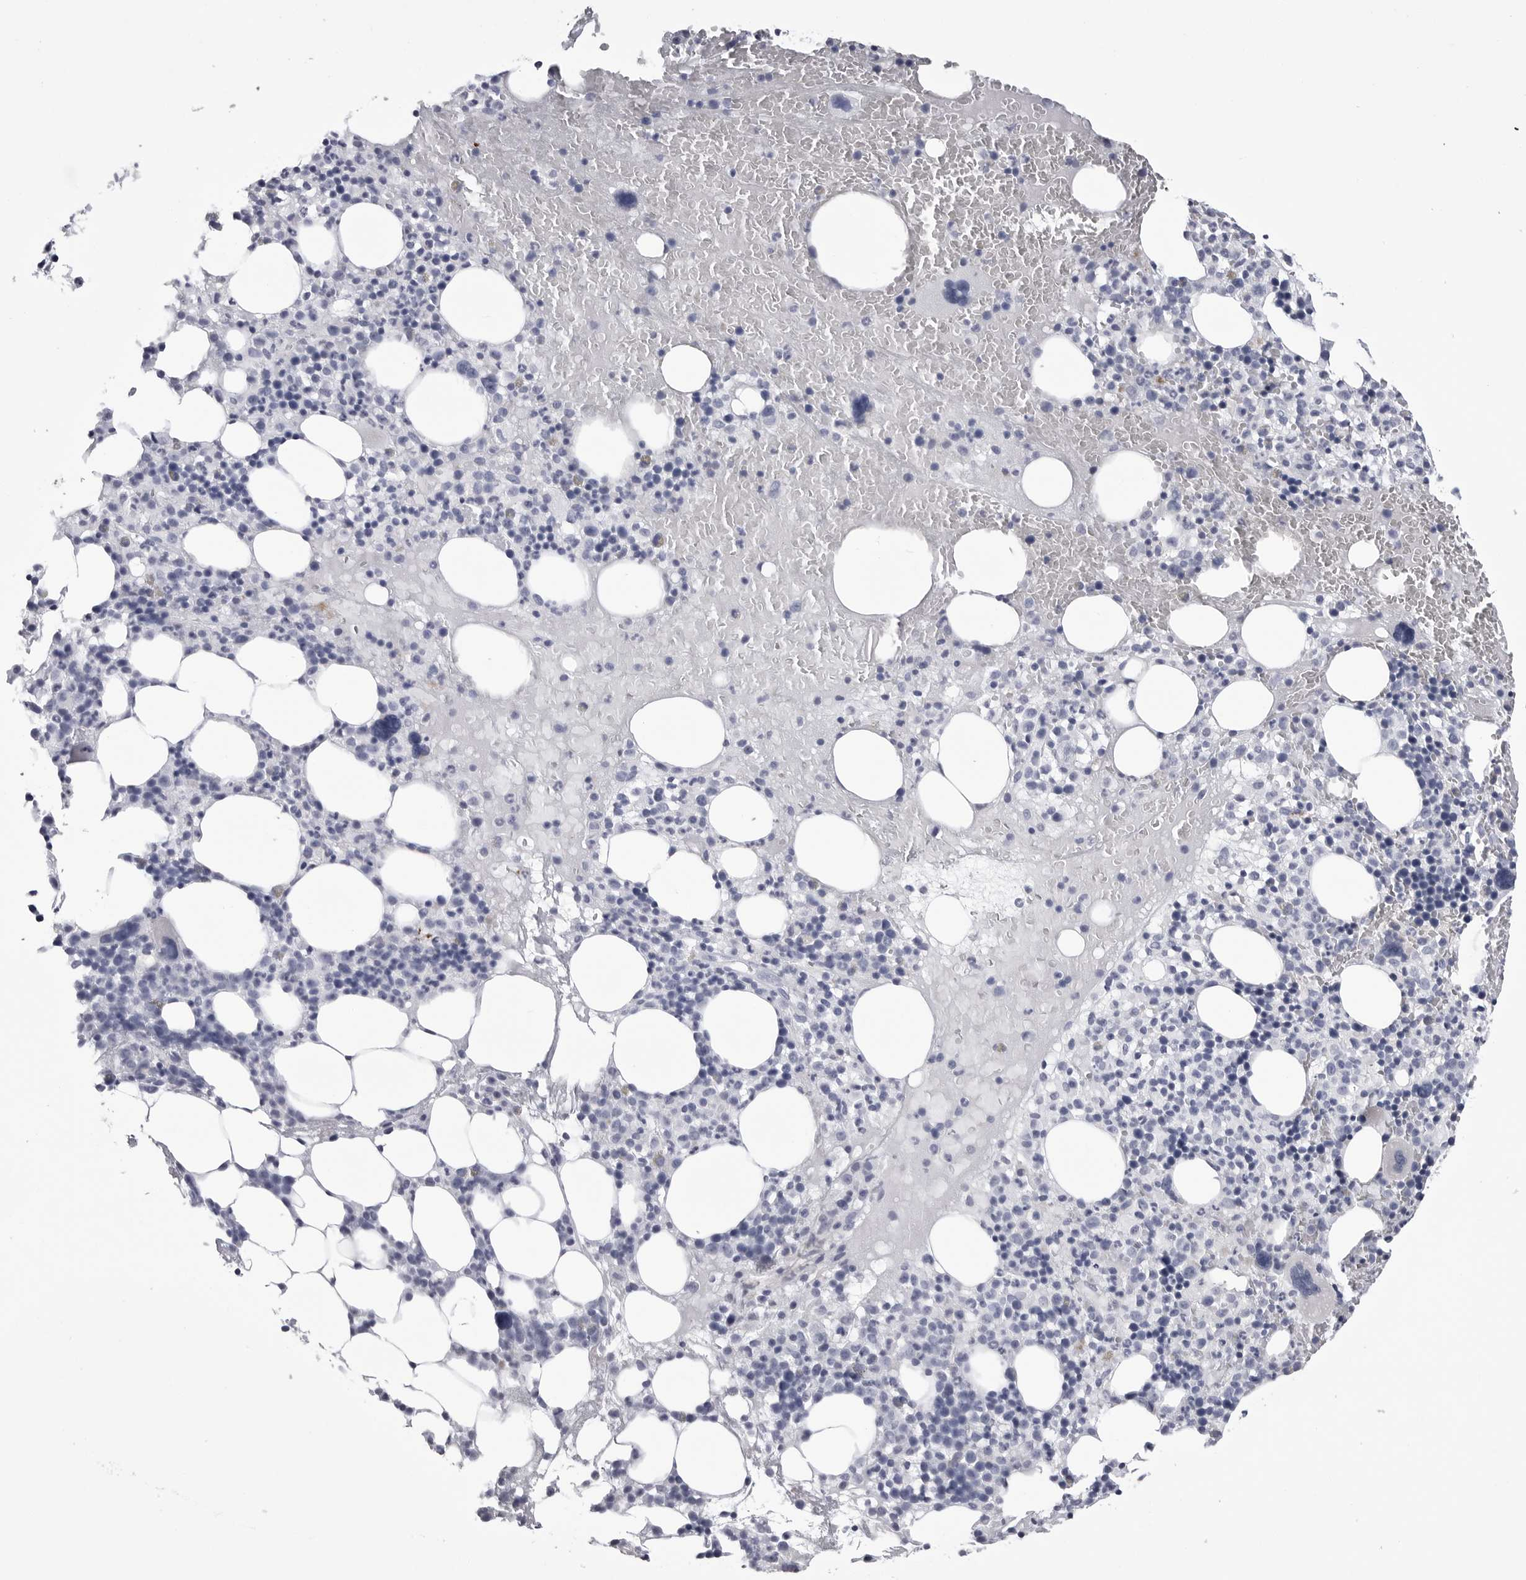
{"staining": {"intensity": "negative", "quantity": "none", "location": "none"}, "tissue": "bone marrow", "cell_type": "Hematopoietic cells", "image_type": "normal", "snomed": [{"axis": "morphology", "description": "Normal tissue, NOS"}, {"axis": "morphology", "description": "Inflammation, NOS"}, {"axis": "topography", "description": "Bone marrow"}], "caption": "There is no significant positivity in hematopoietic cells of bone marrow. (Stains: DAB (3,3'-diaminobenzidine) IHC with hematoxylin counter stain, Microscopy: brightfield microscopy at high magnification).", "gene": "COL26A1", "patient": {"sex": "female", "age": 77}}